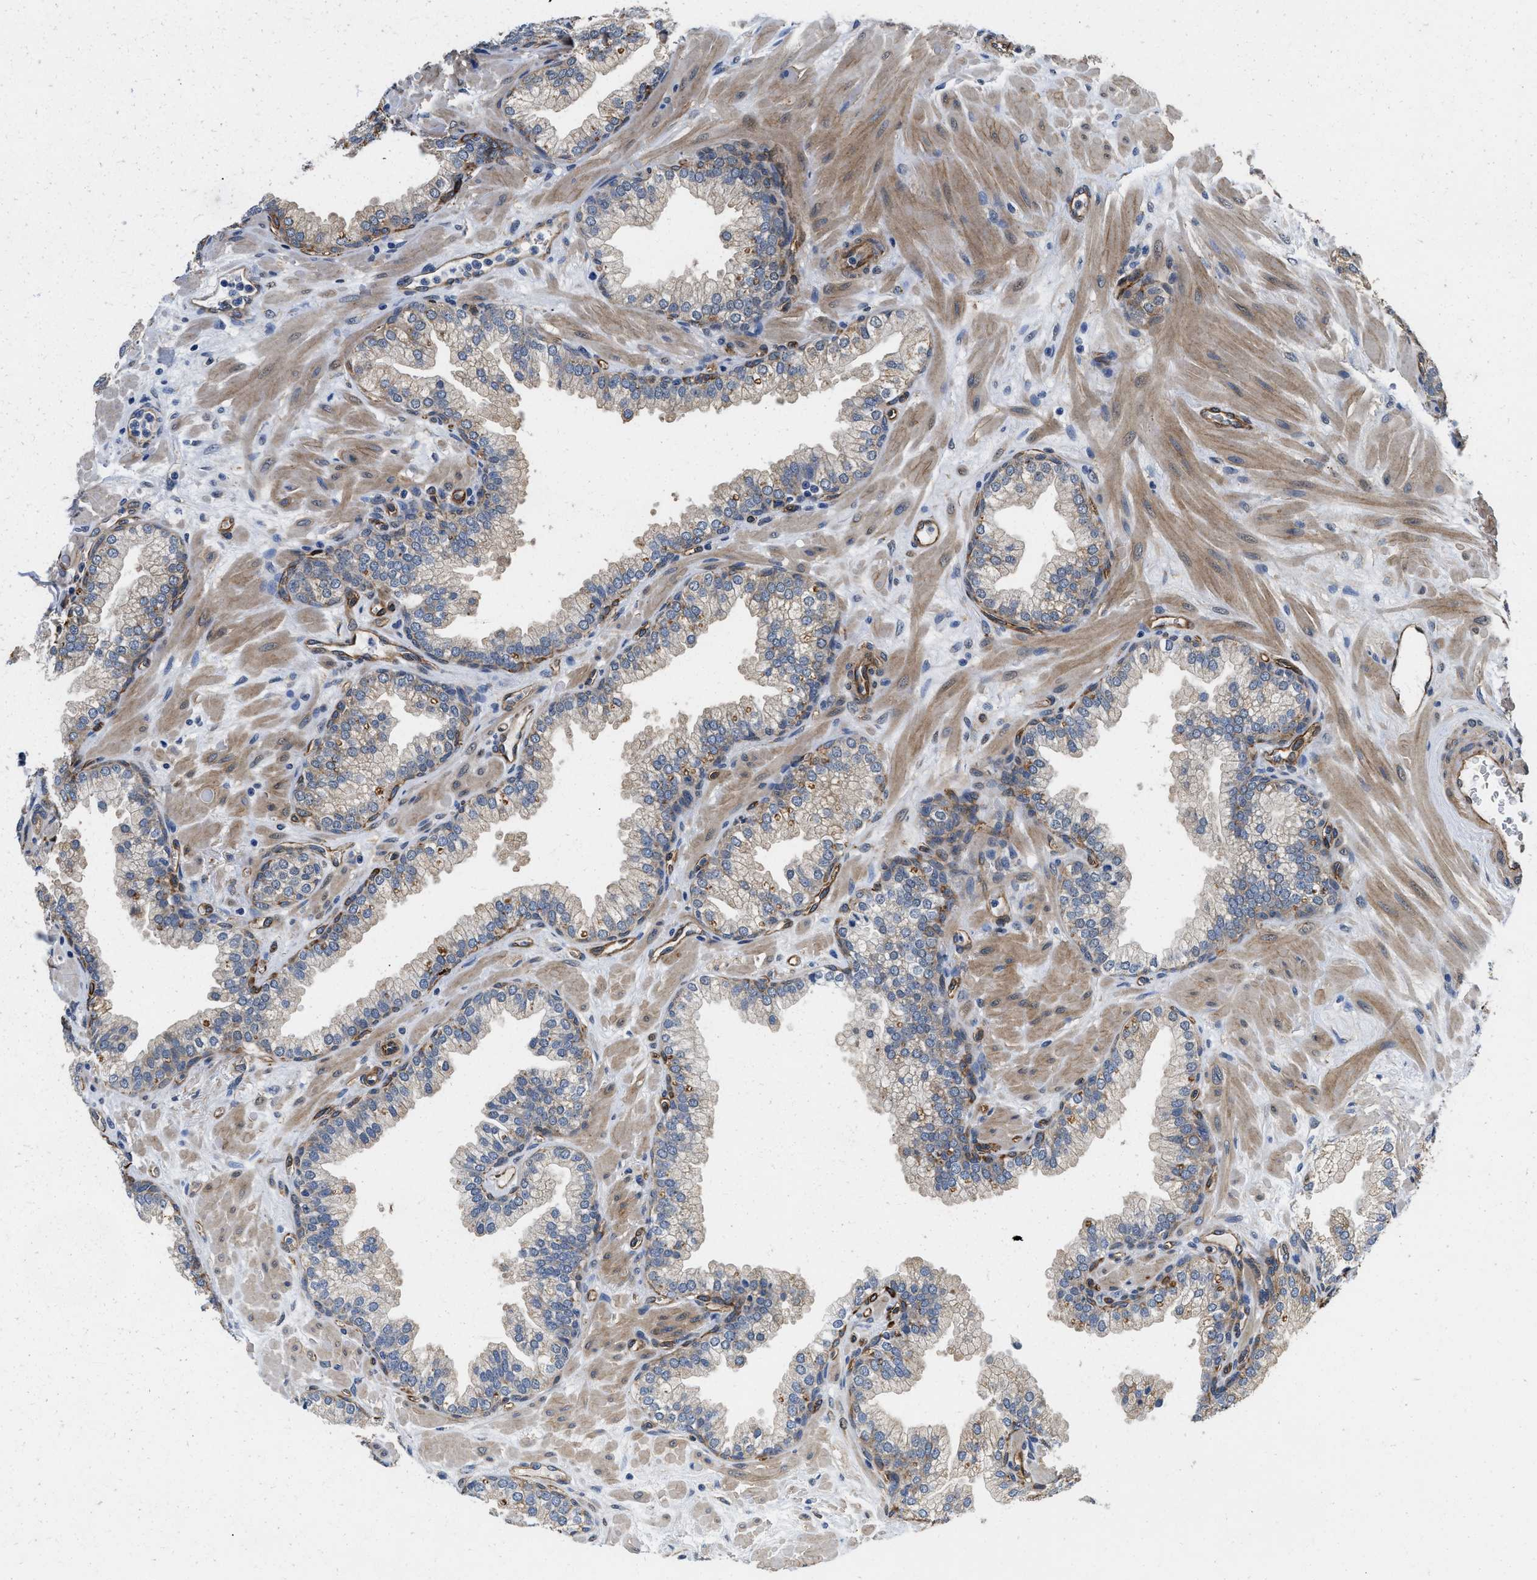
{"staining": {"intensity": "moderate", "quantity": "<25%", "location": "cytoplasmic/membranous"}, "tissue": "prostate", "cell_type": "Glandular cells", "image_type": "normal", "snomed": [{"axis": "morphology", "description": "Normal tissue, NOS"}, {"axis": "morphology", "description": "Urothelial carcinoma, Low grade"}, {"axis": "topography", "description": "Urinary bladder"}, {"axis": "topography", "description": "Prostate"}], "caption": "Protein analysis of benign prostate demonstrates moderate cytoplasmic/membranous staining in about <25% of glandular cells. The staining was performed using DAB, with brown indicating positive protein expression. Nuclei are stained blue with hematoxylin.", "gene": "RAPH1", "patient": {"sex": "male", "age": 60}}